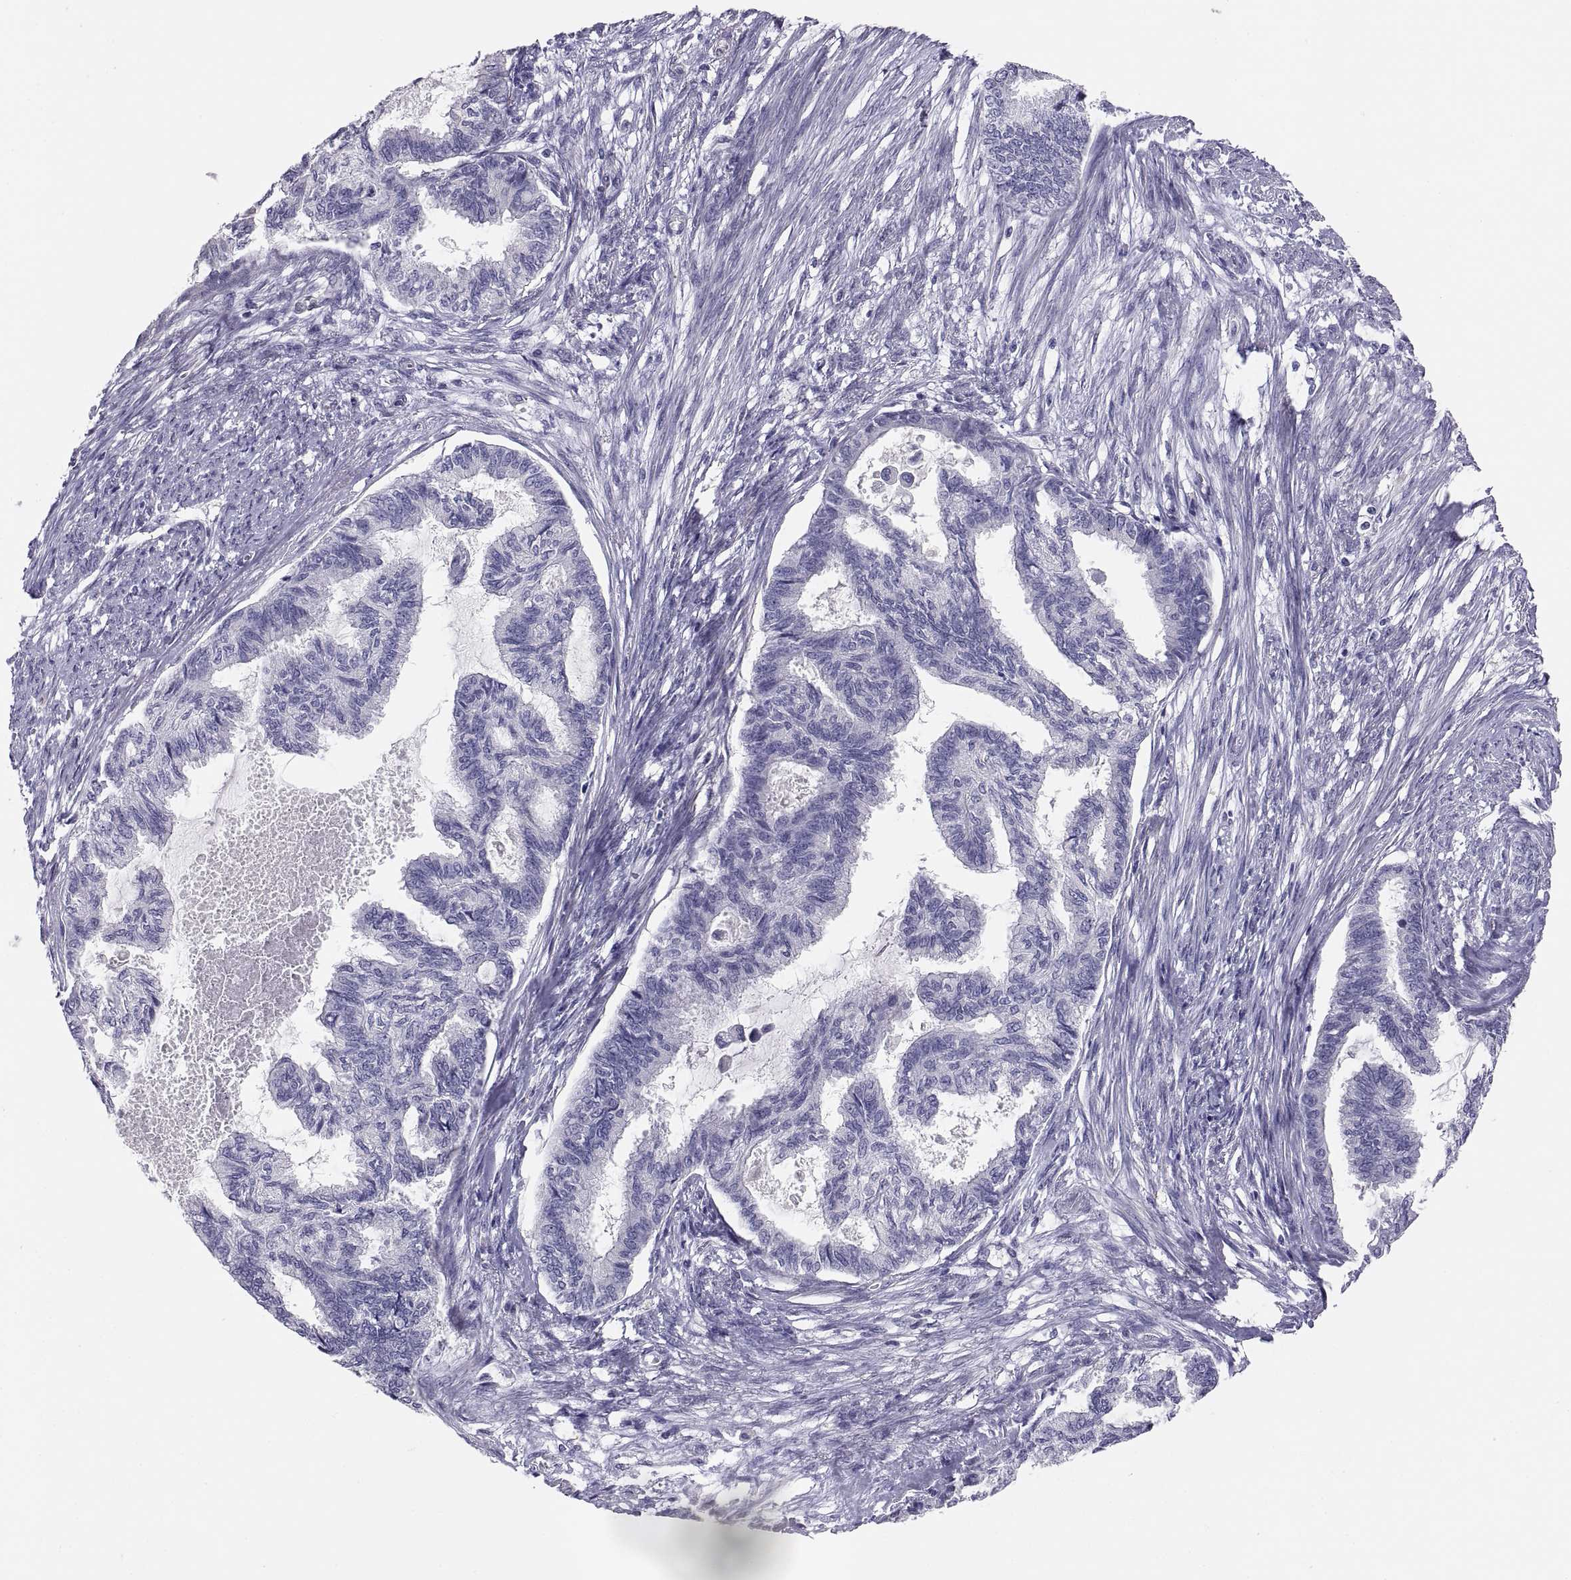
{"staining": {"intensity": "negative", "quantity": "none", "location": "none"}, "tissue": "endometrial cancer", "cell_type": "Tumor cells", "image_type": "cancer", "snomed": [{"axis": "morphology", "description": "Adenocarcinoma, NOS"}, {"axis": "topography", "description": "Endometrium"}], "caption": "A histopathology image of human endometrial cancer is negative for staining in tumor cells. (Brightfield microscopy of DAB (3,3'-diaminobenzidine) immunohistochemistry at high magnification).", "gene": "STRC", "patient": {"sex": "female", "age": 86}}